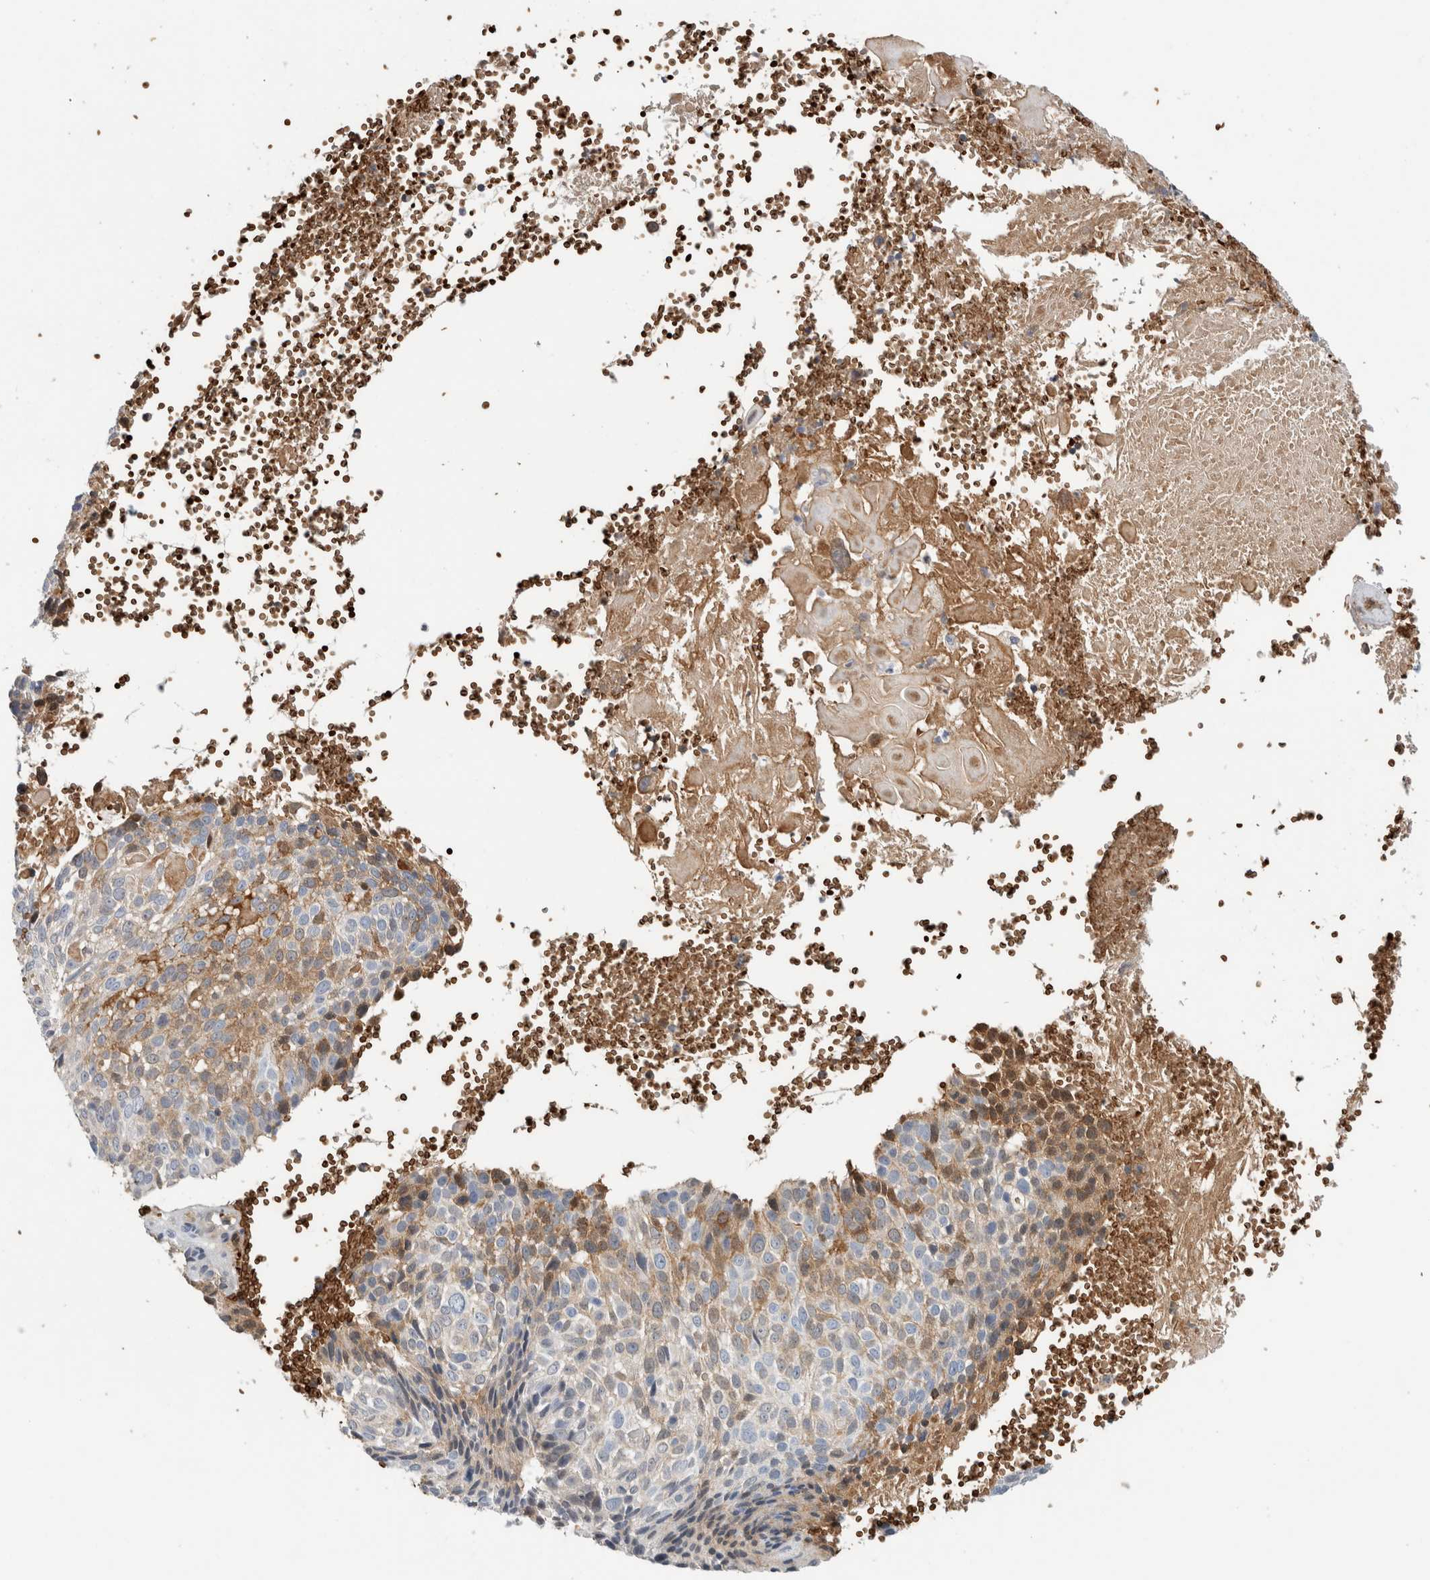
{"staining": {"intensity": "weak", "quantity": "<25%", "location": "cytoplasmic/membranous"}, "tissue": "cervical cancer", "cell_type": "Tumor cells", "image_type": "cancer", "snomed": [{"axis": "morphology", "description": "Squamous cell carcinoma, NOS"}, {"axis": "topography", "description": "Cervix"}], "caption": "Tumor cells are negative for protein expression in human cervical cancer.", "gene": "CA1", "patient": {"sex": "female", "age": 74}}